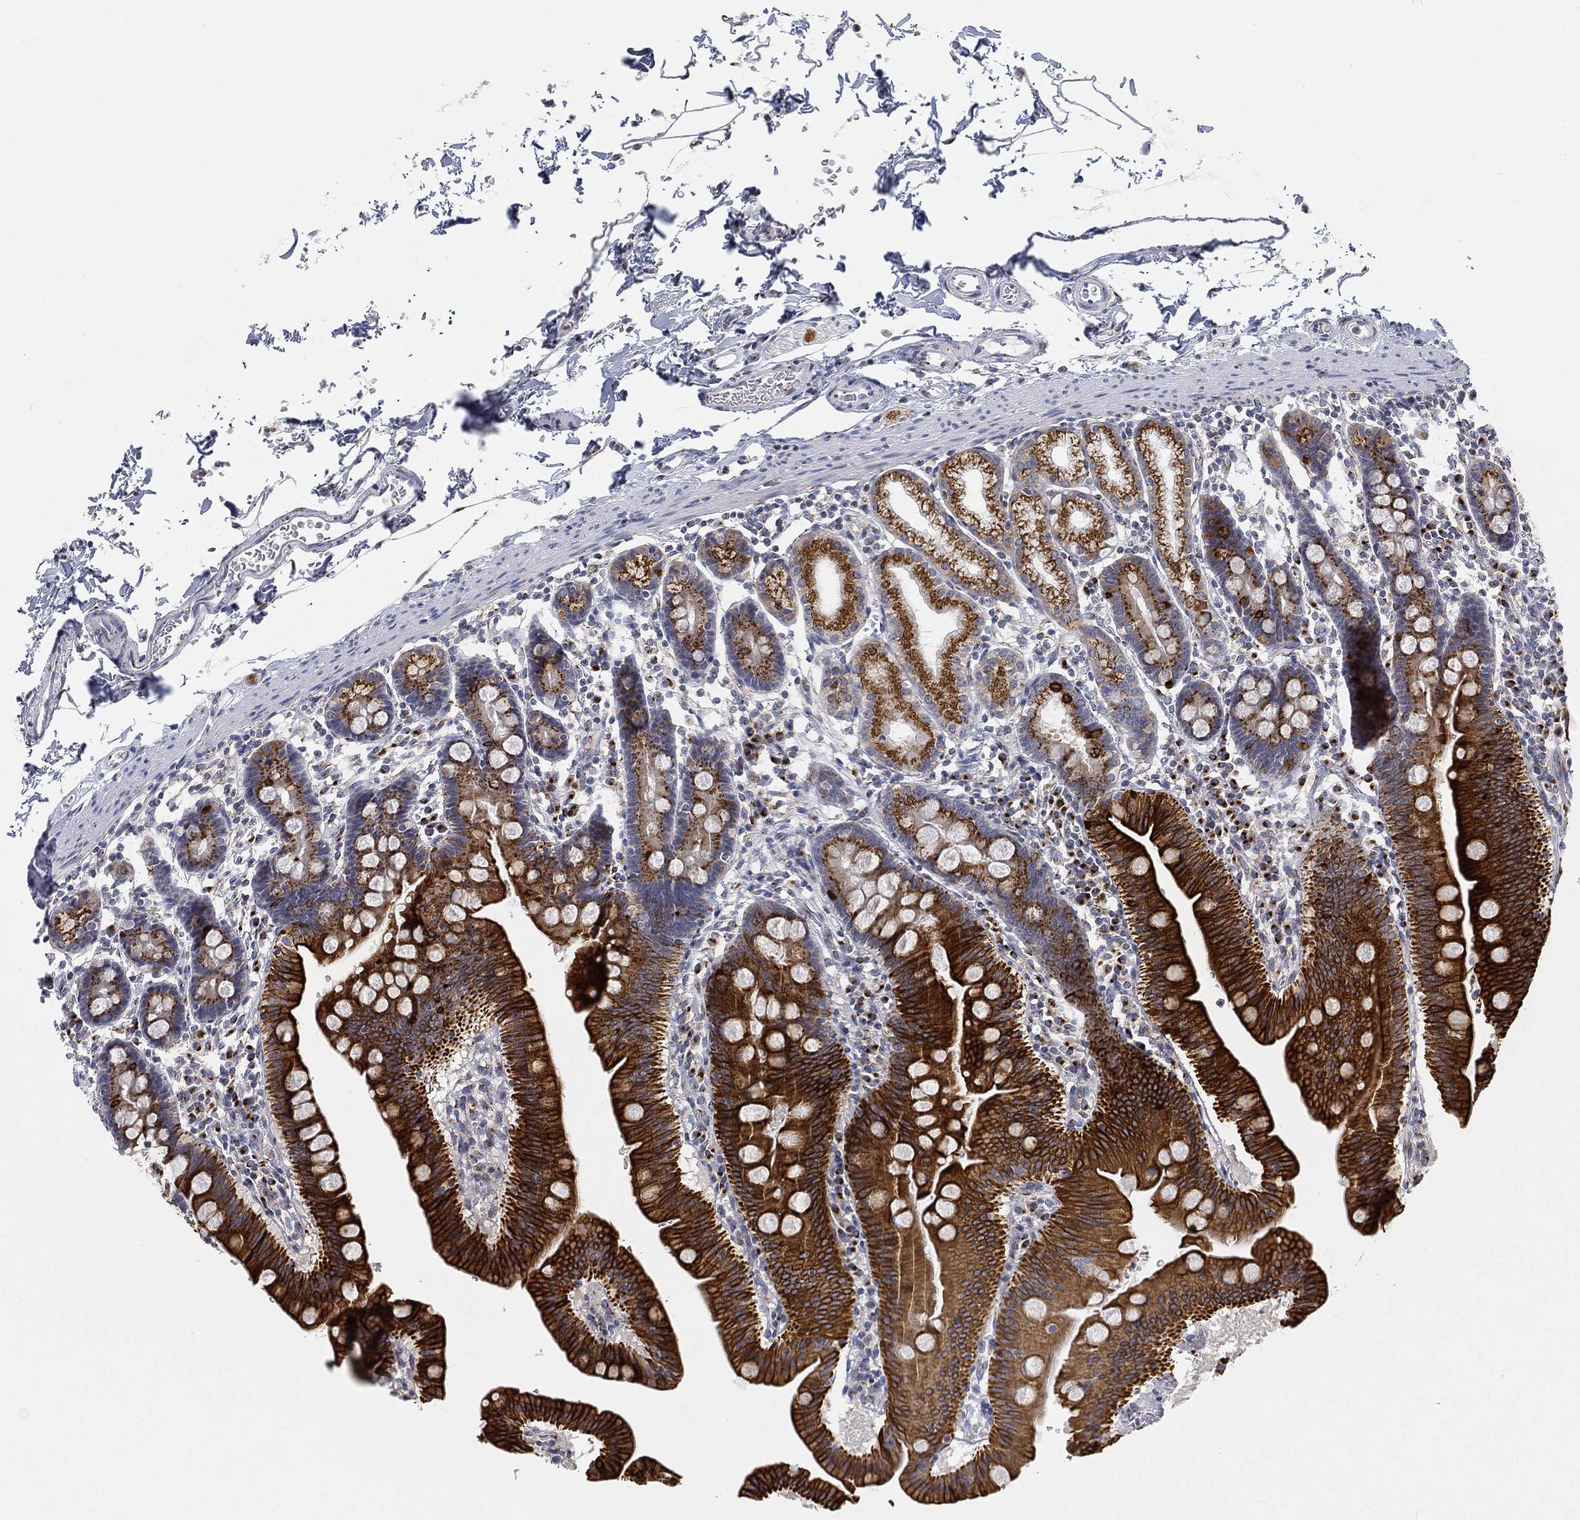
{"staining": {"intensity": "strong", "quantity": ">75%", "location": "cytoplasmic/membranous"}, "tissue": "duodenum", "cell_type": "Glandular cells", "image_type": "normal", "snomed": [{"axis": "morphology", "description": "Normal tissue, NOS"}, {"axis": "topography", "description": "Duodenum"}], "caption": "Strong cytoplasmic/membranous positivity is appreciated in approximately >75% of glandular cells in unremarkable duodenum.", "gene": "TICAM1", "patient": {"sex": "male", "age": 59}}